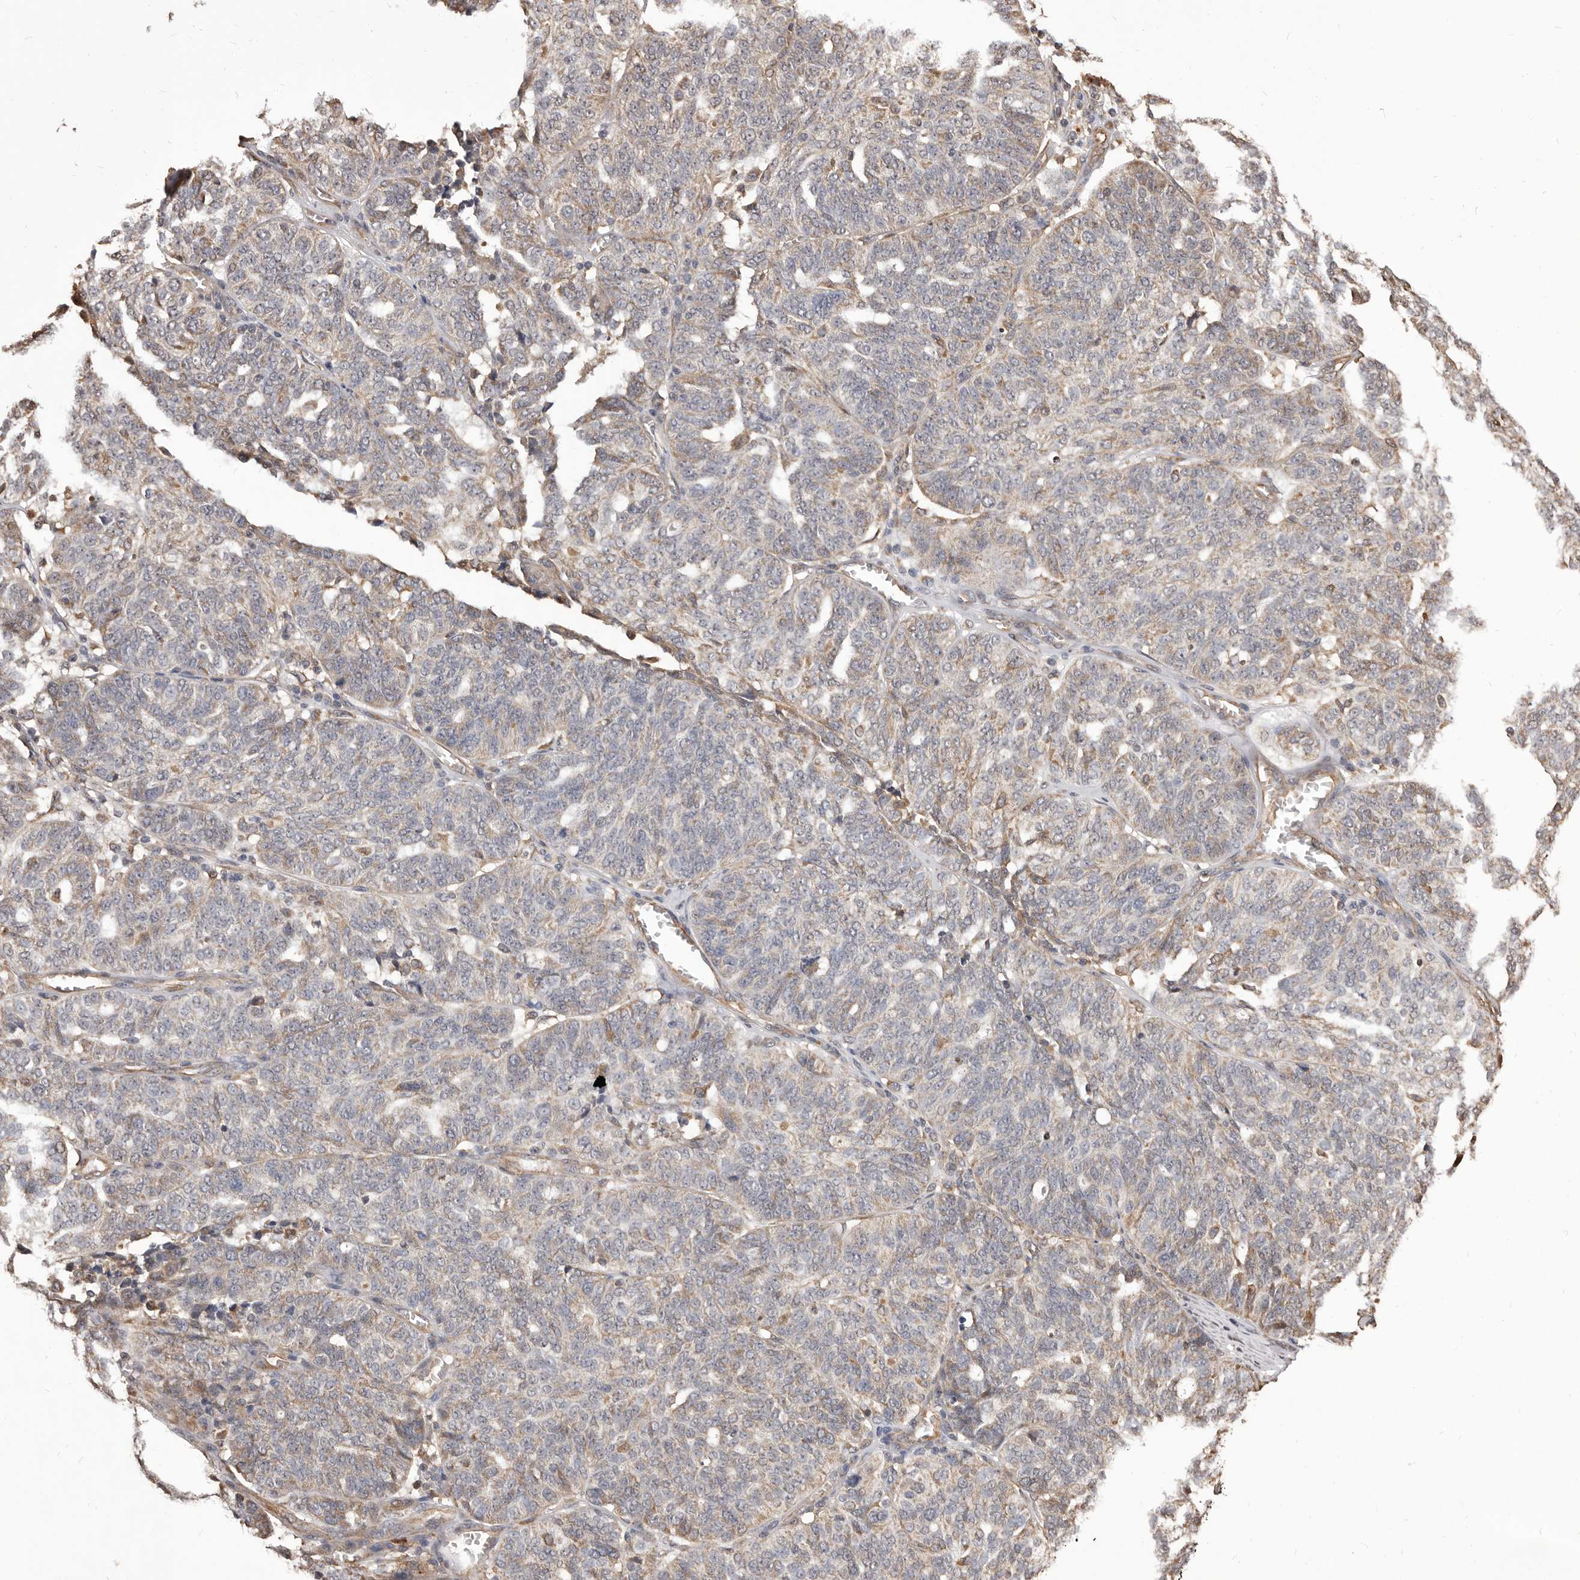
{"staining": {"intensity": "weak", "quantity": "<25%", "location": "cytoplasmic/membranous"}, "tissue": "ovarian cancer", "cell_type": "Tumor cells", "image_type": "cancer", "snomed": [{"axis": "morphology", "description": "Cystadenocarcinoma, serous, NOS"}, {"axis": "topography", "description": "Ovary"}], "caption": "Tumor cells are negative for protein expression in human ovarian cancer (serous cystadenocarcinoma). Nuclei are stained in blue.", "gene": "ALPK1", "patient": {"sex": "female", "age": 59}}